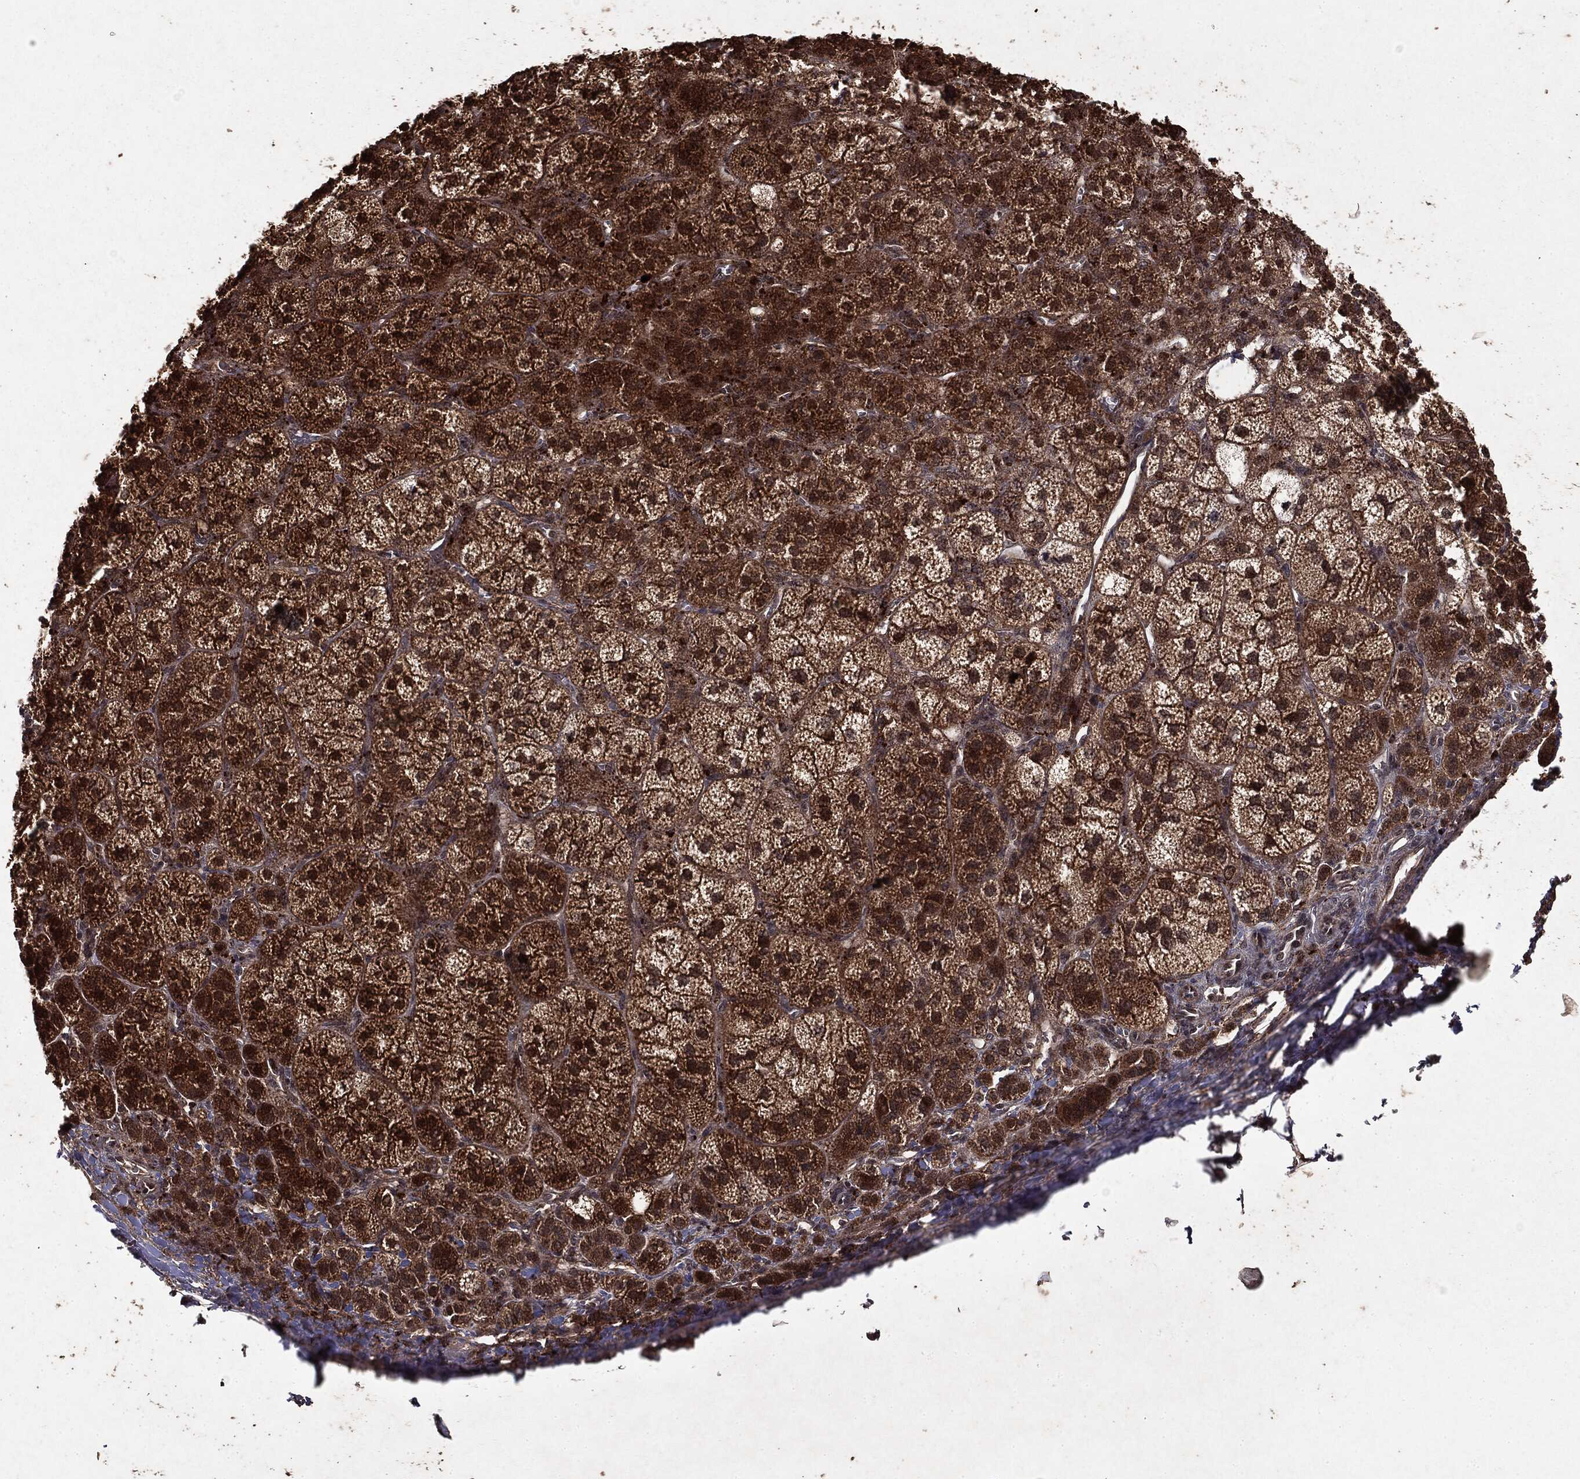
{"staining": {"intensity": "strong", "quantity": ">75%", "location": "cytoplasmic/membranous"}, "tissue": "adrenal gland", "cell_type": "Glandular cells", "image_type": "normal", "snomed": [{"axis": "morphology", "description": "Normal tissue, NOS"}, {"axis": "topography", "description": "Adrenal gland"}], "caption": "This micrograph shows normal adrenal gland stained with immunohistochemistry (IHC) to label a protein in brown. The cytoplasmic/membranous of glandular cells show strong positivity for the protein. Nuclei are counter-stained blue.", "gene": "MTOR", "patient": {"sex": "female", "age": 60}}